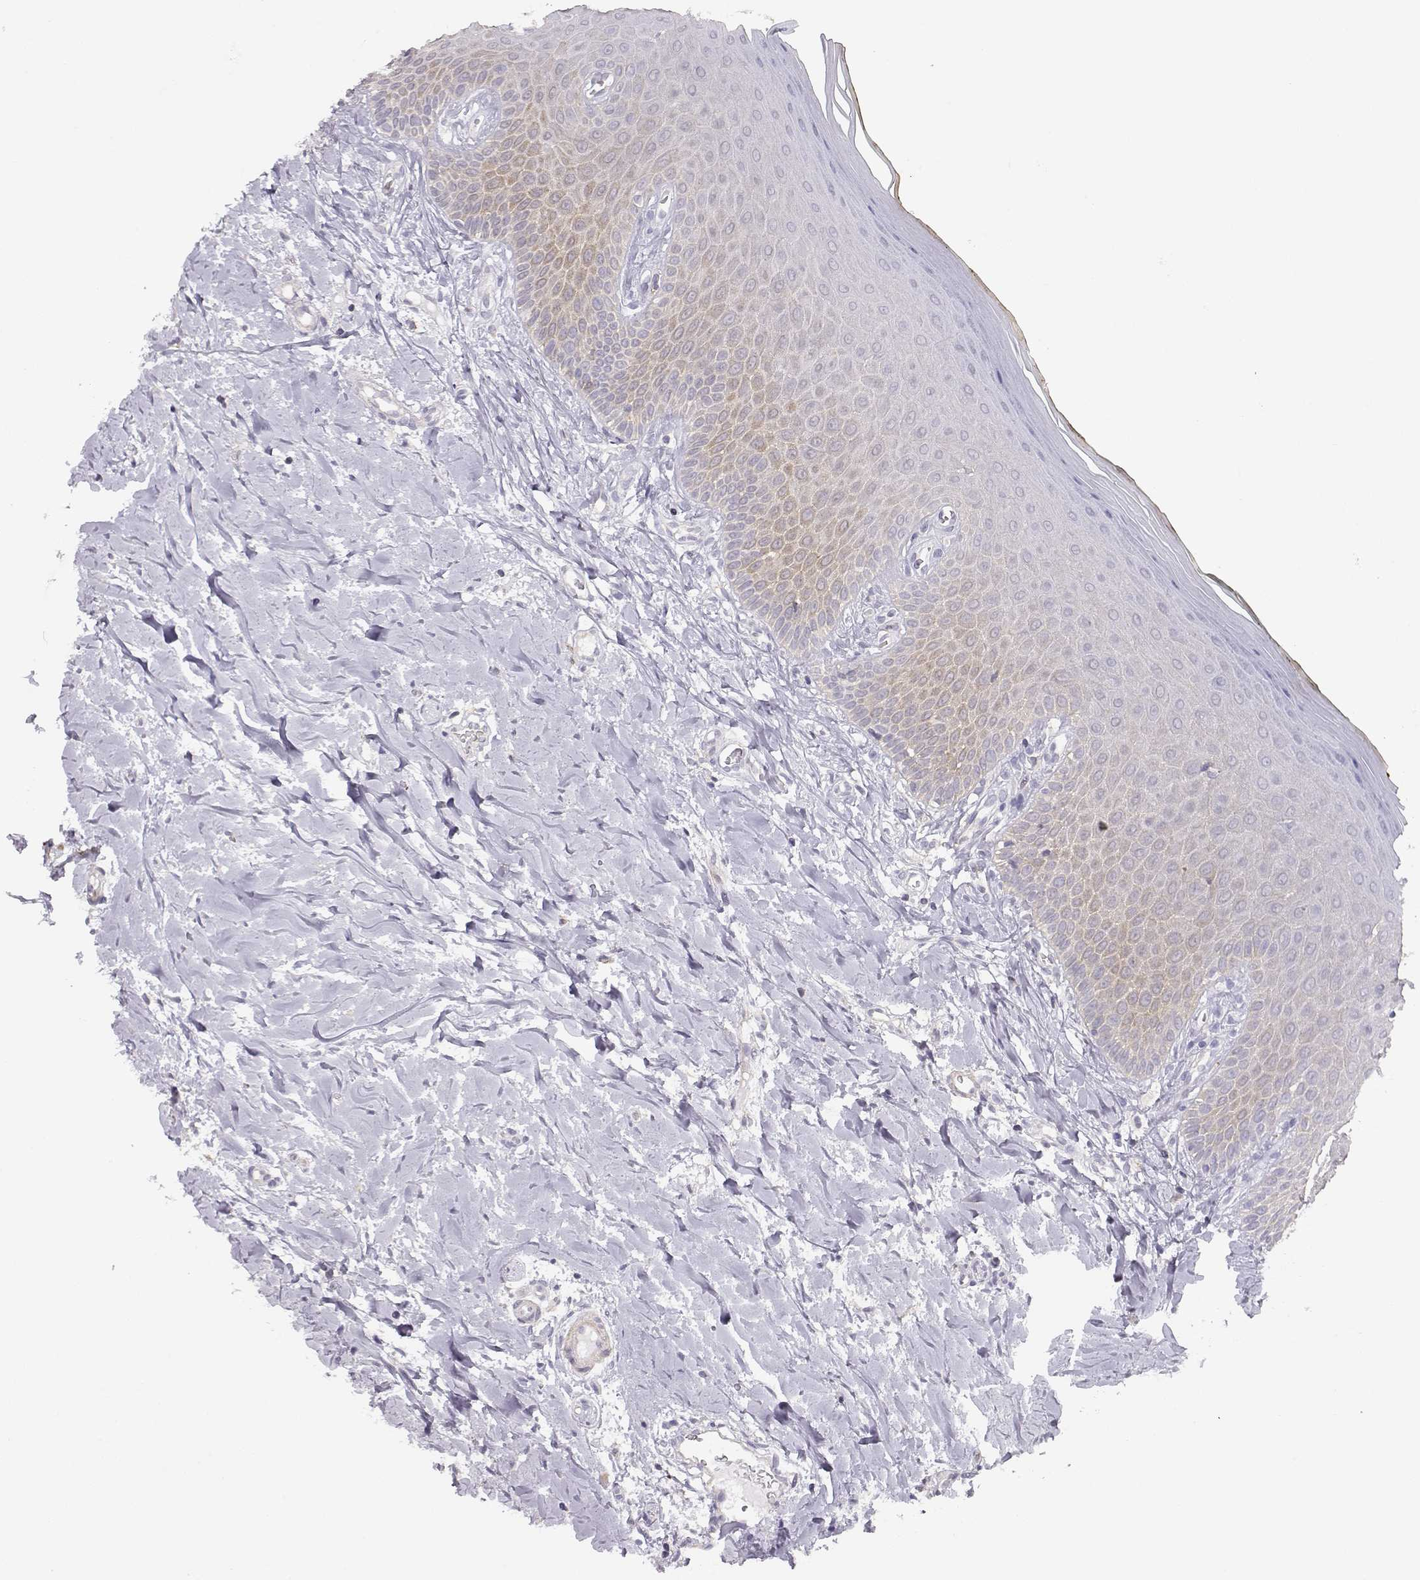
{"staining": {"intensity": "weak", "quantity": "<25%", "location": "cytoplasmic/membranous"}, "tissue": "oral mucosa", "cell_type": "Squamous epithelial cells", "image_type": "normal", "snomed": [{"axis": "morphology", "description": "Normal tissue, NOS"}, {"axis": "topography", "description": "Oral tissue"}], "caption": "Immunohistochemical staining of normal oral mucosa shows no significant expression in squamous epithelial cells.", "gene": "DAPL1", "patient": {"sex": "female", "age": 43}}